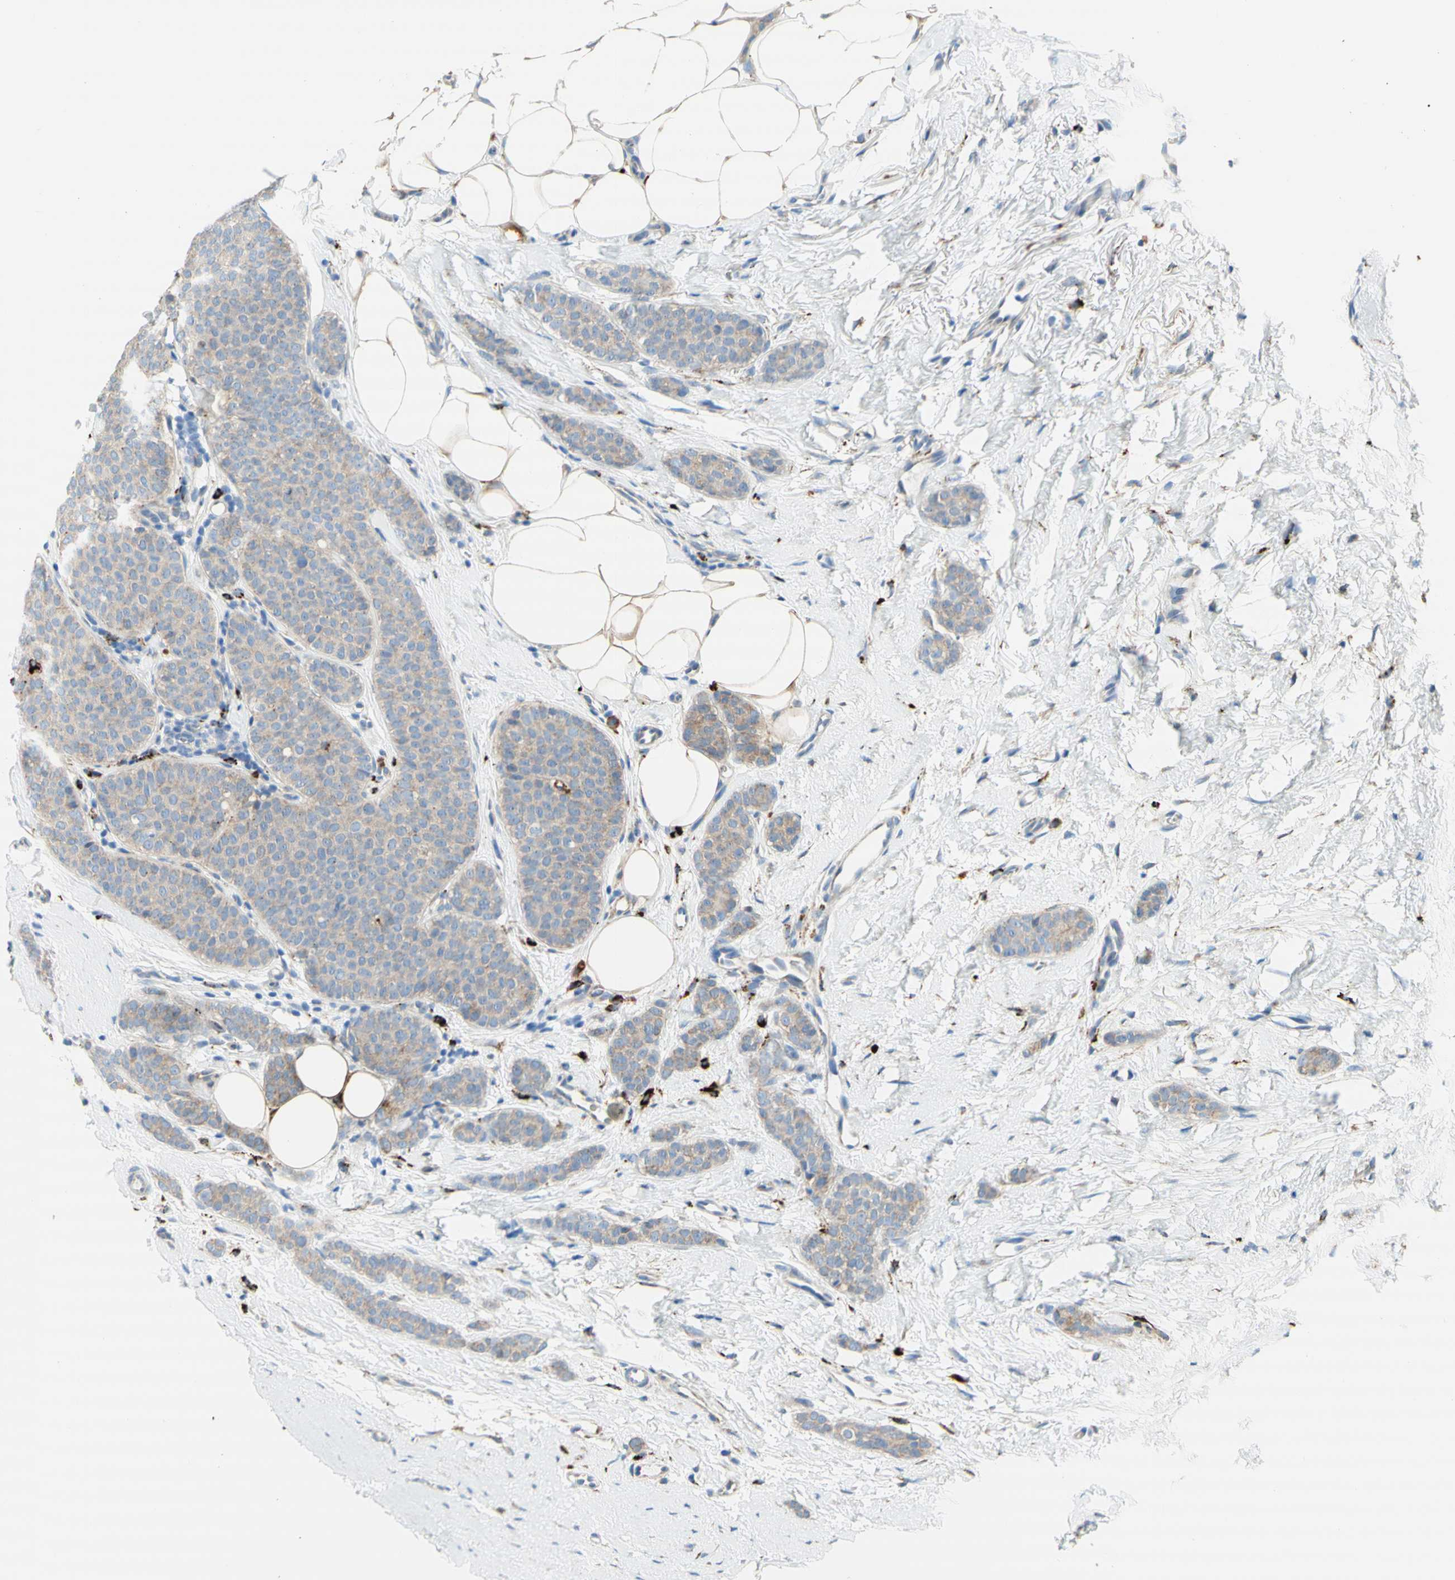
{"staining": {"intensity": "weak", "quantity": ">75%", "location": "cytoplasmic/membranous"}, "tissue": "breast cancer", "cell_type": "Tumor cells", "image_type": "cancer", "snomed": [{"axis": "morphology", "description": "Lobular carcinoma"}, {"axis": "topography", "description": "Skin"}, {"axis": "topography", "description": "Breast"}], "caption": "Protein analysis of lobular carcinoma (breast) tissue reveals weak cytoplasmic/membranous staining in about >75% of tumor cells. The protein is shown in brown color, while the nuclei are stained blue.", "gene": "URB2", "patient": {"sex": "female", "age": 46}}